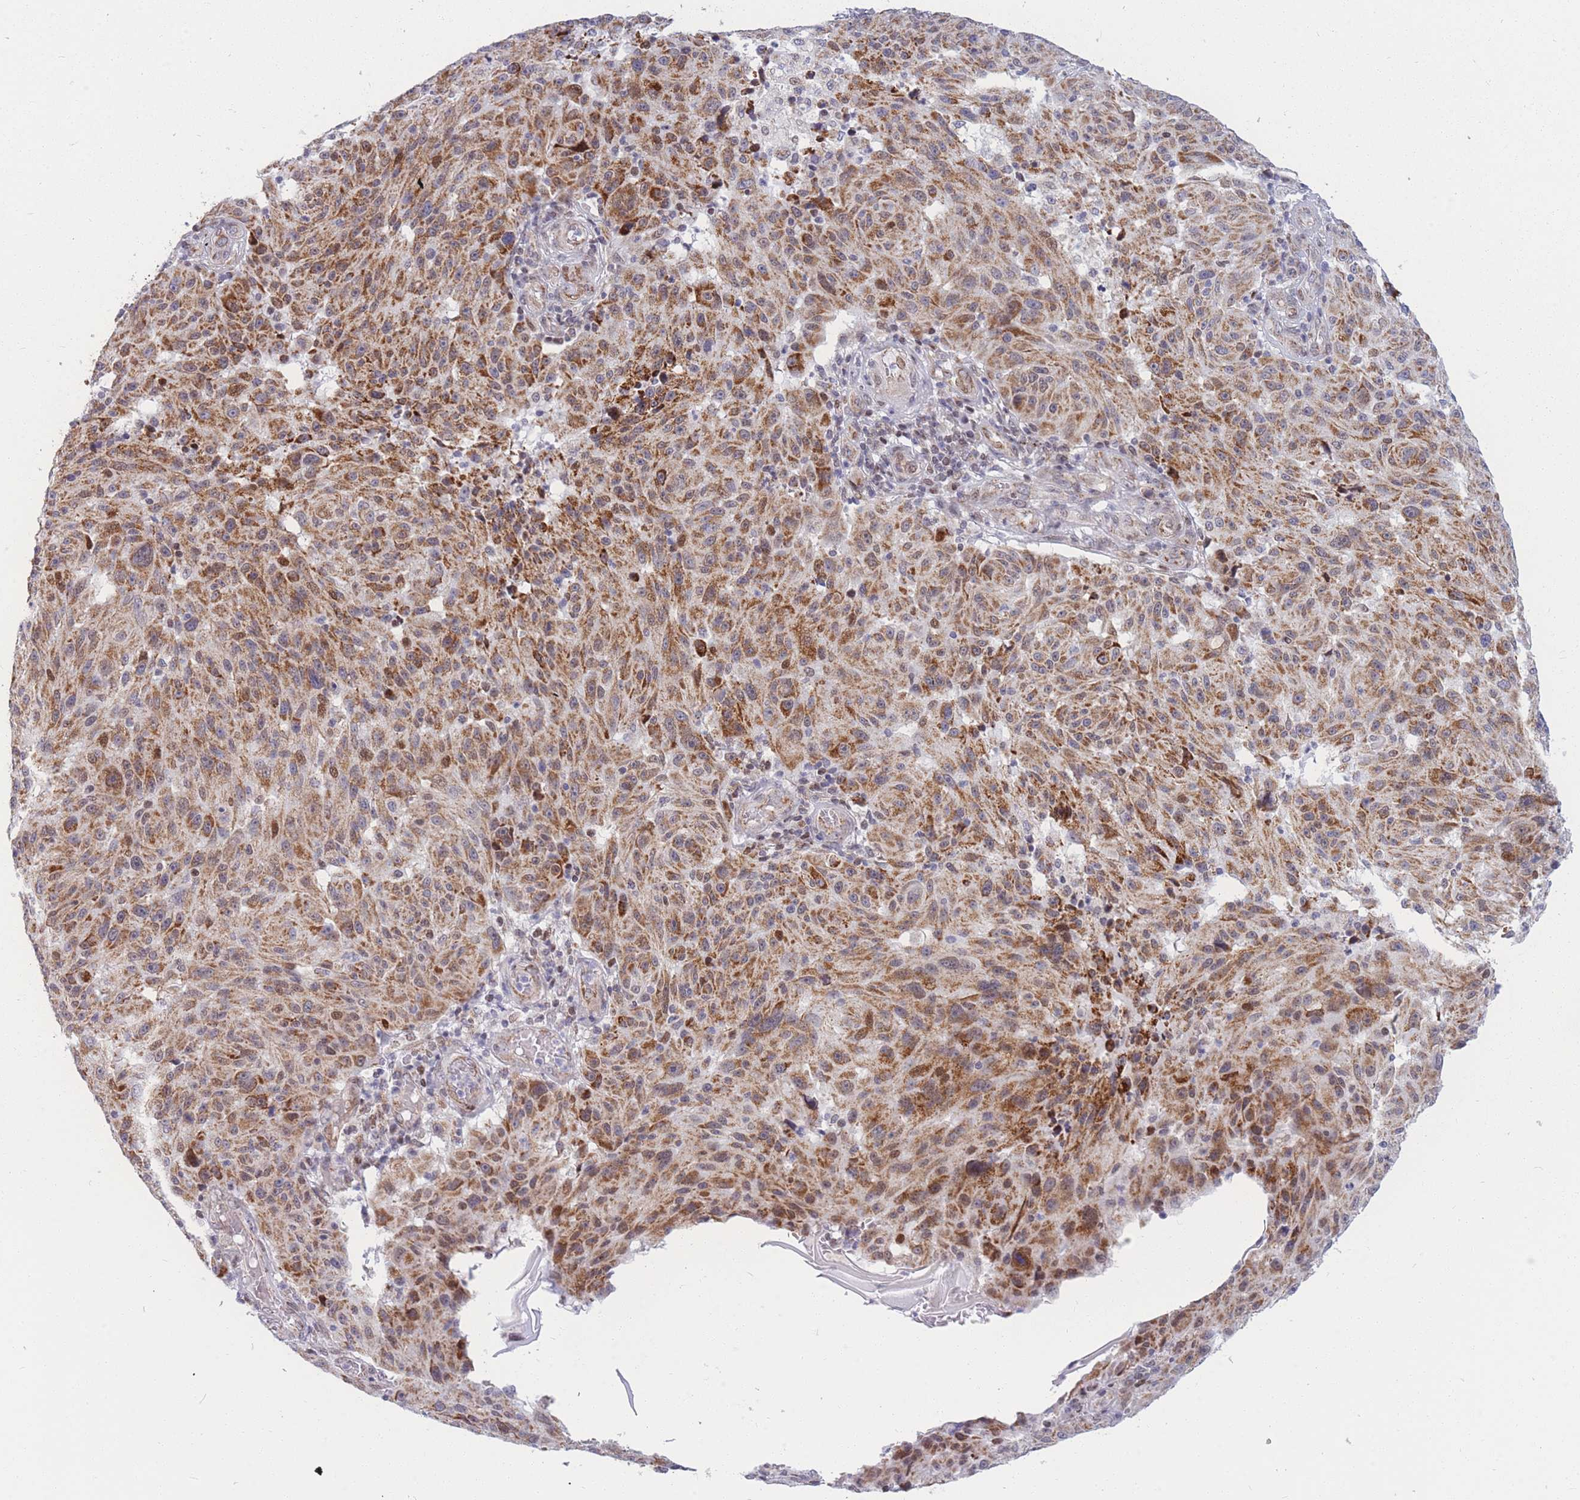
{"staining": {"intensity": "moderate", "quantity": ">75%", "location": "cytoplasmic/membranous"}, "tissue": "melanoma", "cell_type": "Tumor cells", "image_type": "cancer", "snomed": [{"axis": "morphology", "description": "Malignant melanoma, NOS"}, {"axis": "topography", "description": "Skin"}], "caption": "There is medium levels of moderate cytoplasmic/membranous expression in tumor cells of melanoma, as demonstrated by immunohistochemical staining (brown color).", "gene": "MOB4", "patient": {"sex": "male", "age": 53}}